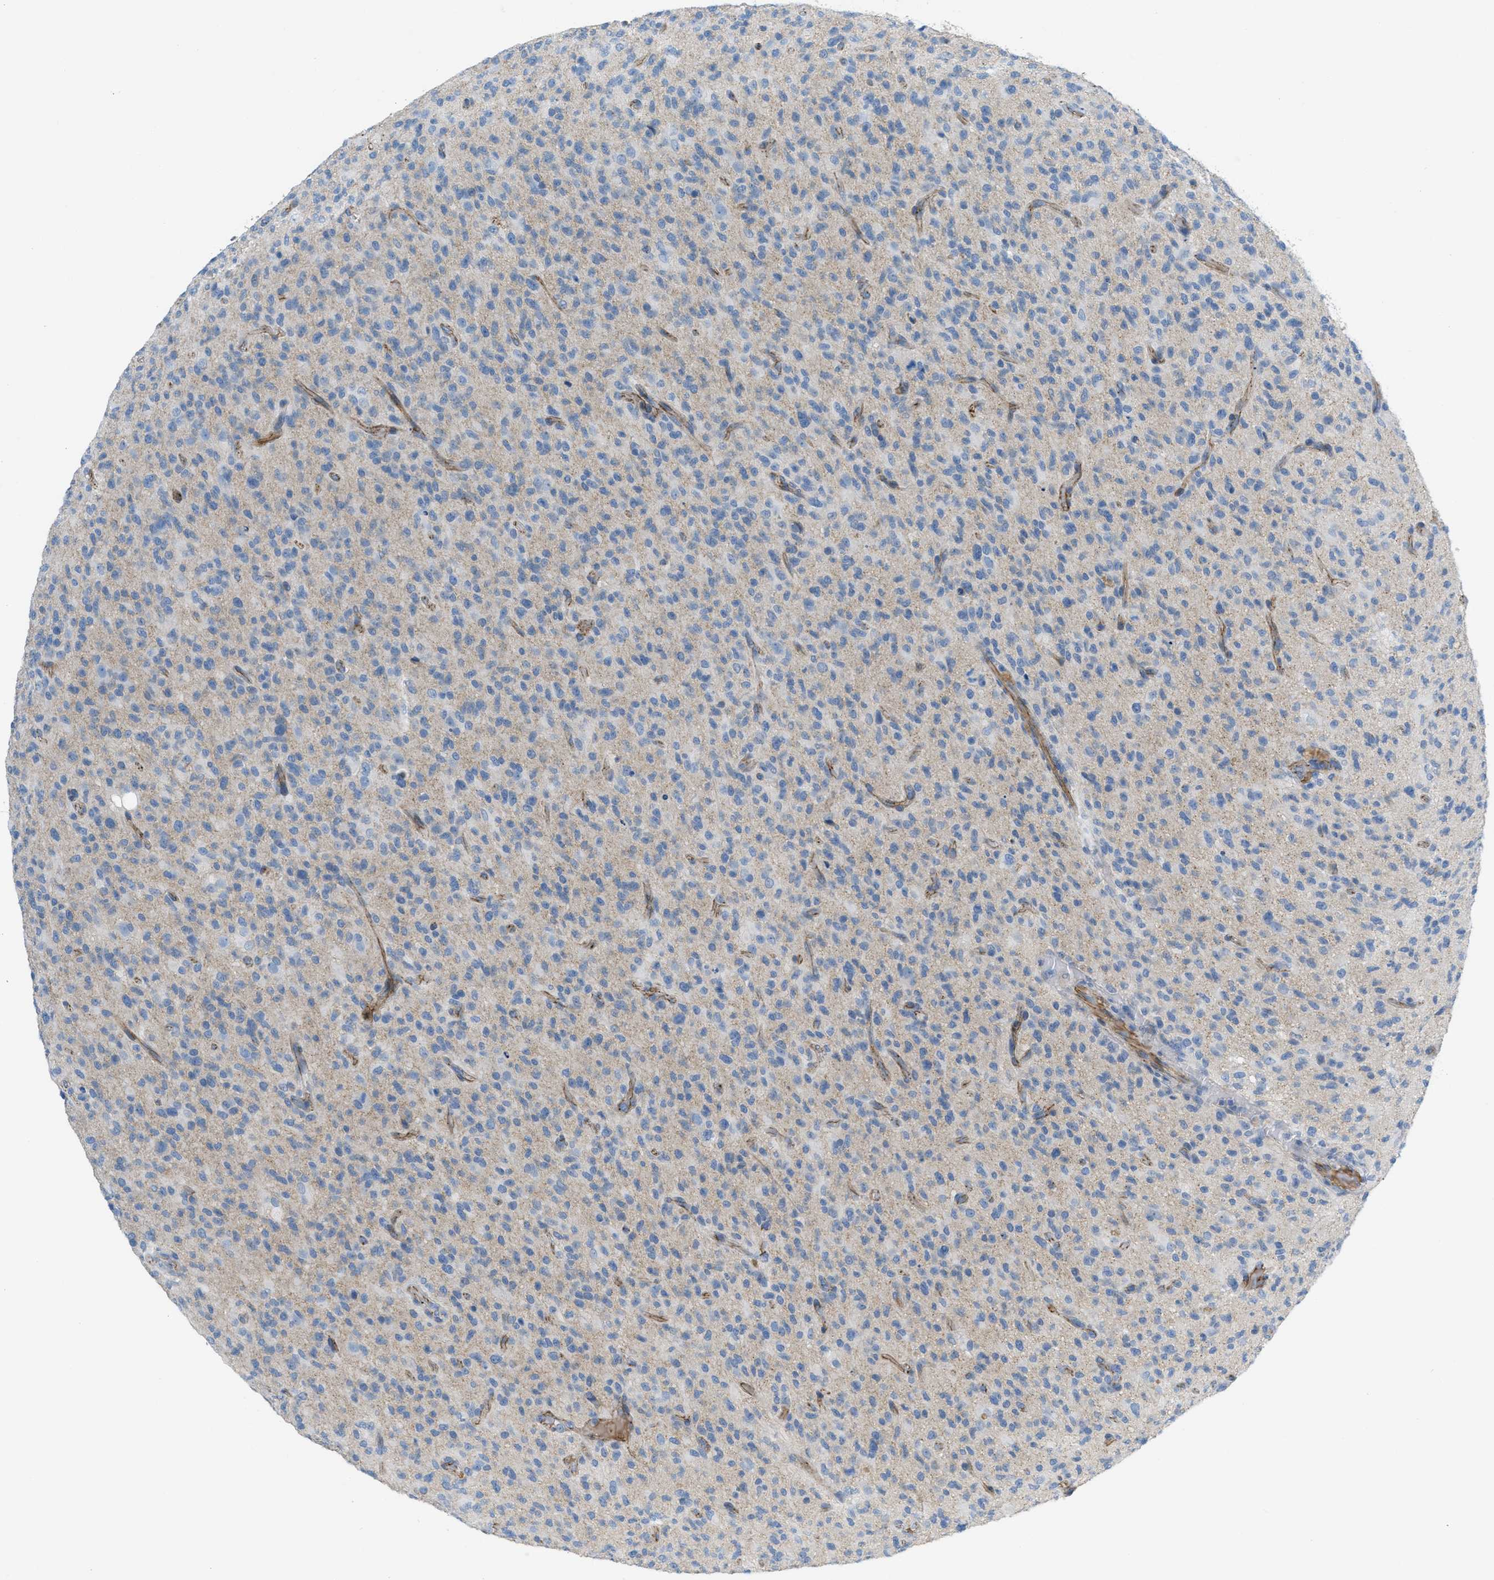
{"staining": {"intensity": "negative", "quantity": "none", "location": "none"}, "tissue": "glioma", "cell_type": "Tumor cells", "image_type": "cancer", "snomed": [{"axis": "morphology", "description": "Glioma, malignant, High grade"}, {"axis": "topography", "description": "Brain"}], "caption": "Histopathology image shows no protein staining in tumor cells of glioma tissue.", "gene": "CRB3", "patient": {"sex": "male", "age": 71}}